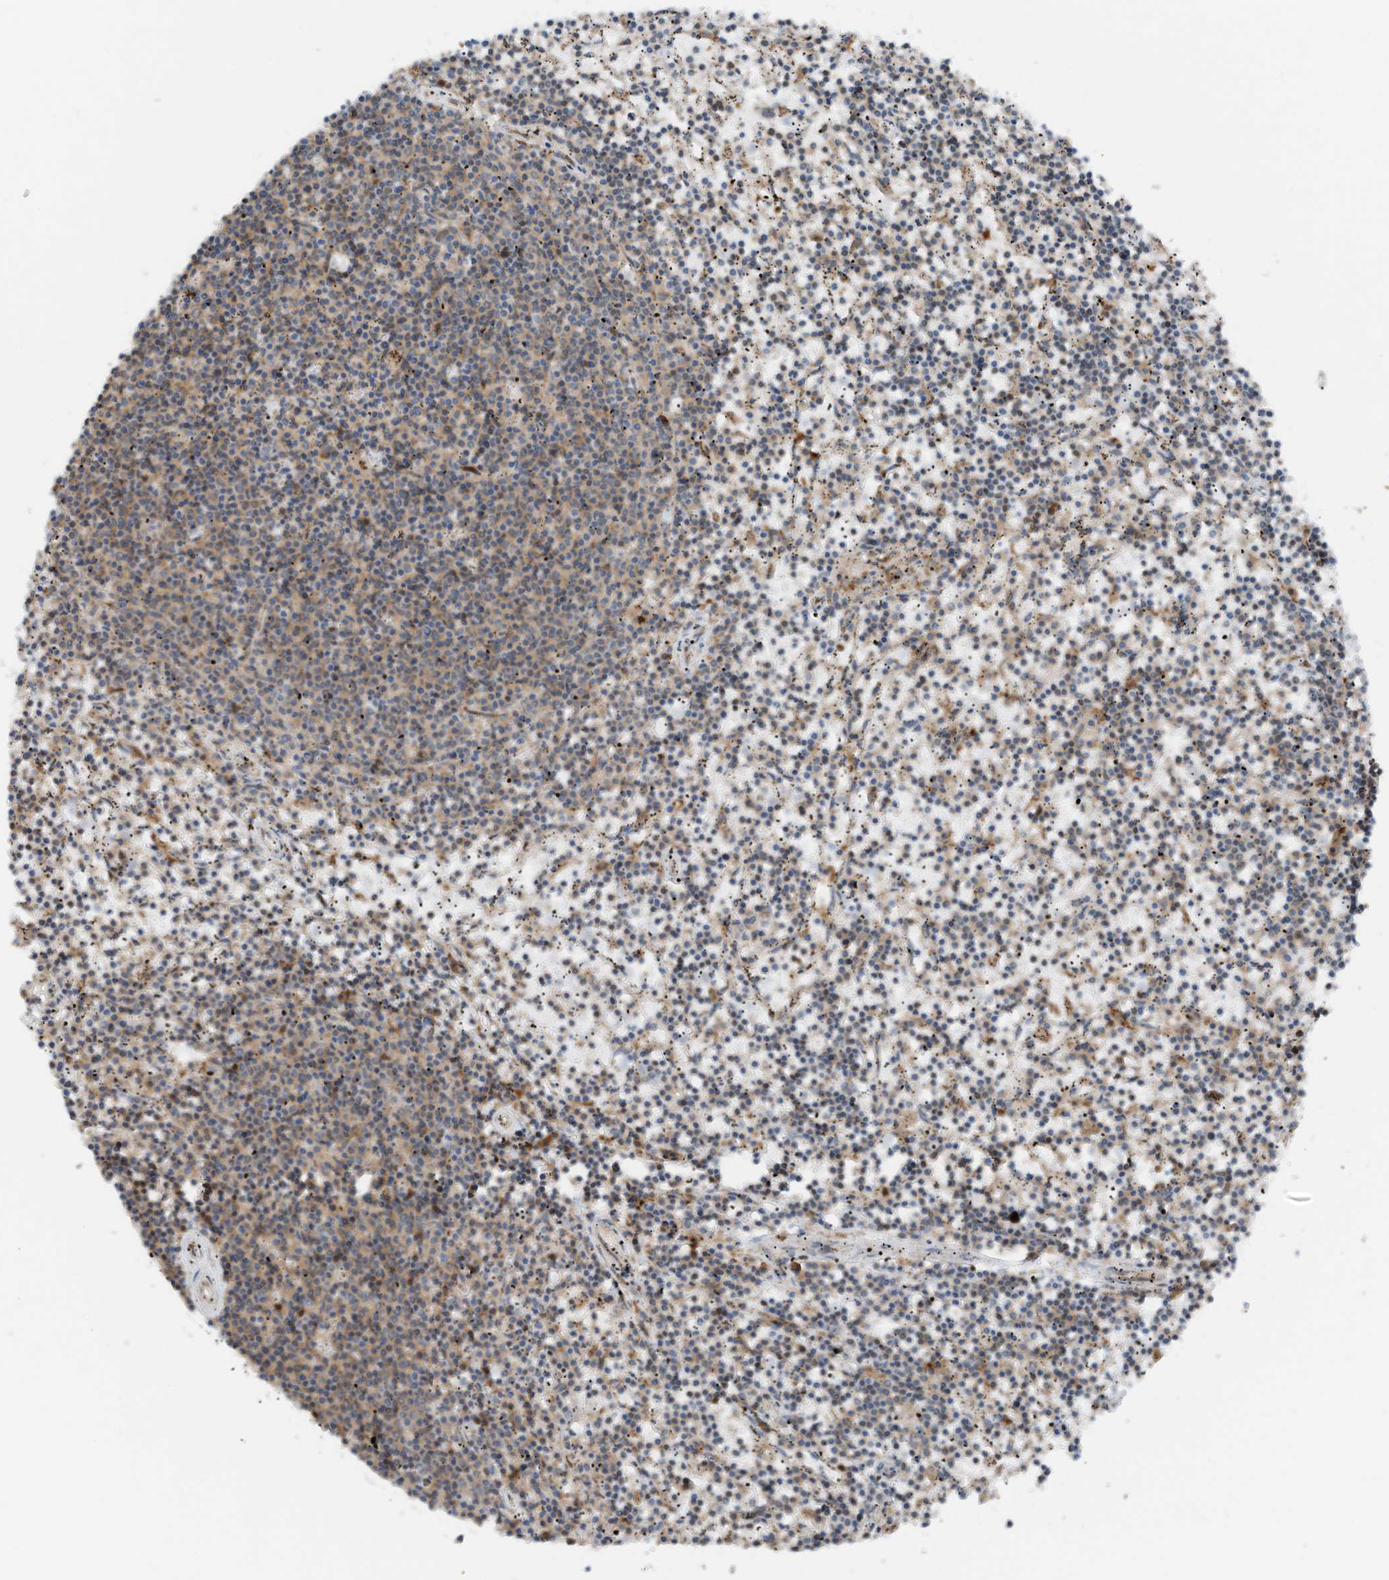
{"staining": {"intensity": "weak", "quantity": "25%-75%", "location": "cytoplasmic/membranous"}, "tissue": "lymphoma", "cell_type": "Tumor cells", "image_type": "cancer", "snomed": [{"axis": "morphology", "description": "Malignant lymphoma, non-Hodgkin's type, Low grade"}, {"axis": "topography", "description": "Spleen"}], "caption": "Brown immunohistochemical staining in lymphoma shows weak cytoplasmic/membranous staining in about 25%-75% of tumor cells.", "gene": "RMND1", "patient": {"sex": "female", "age": 50}}